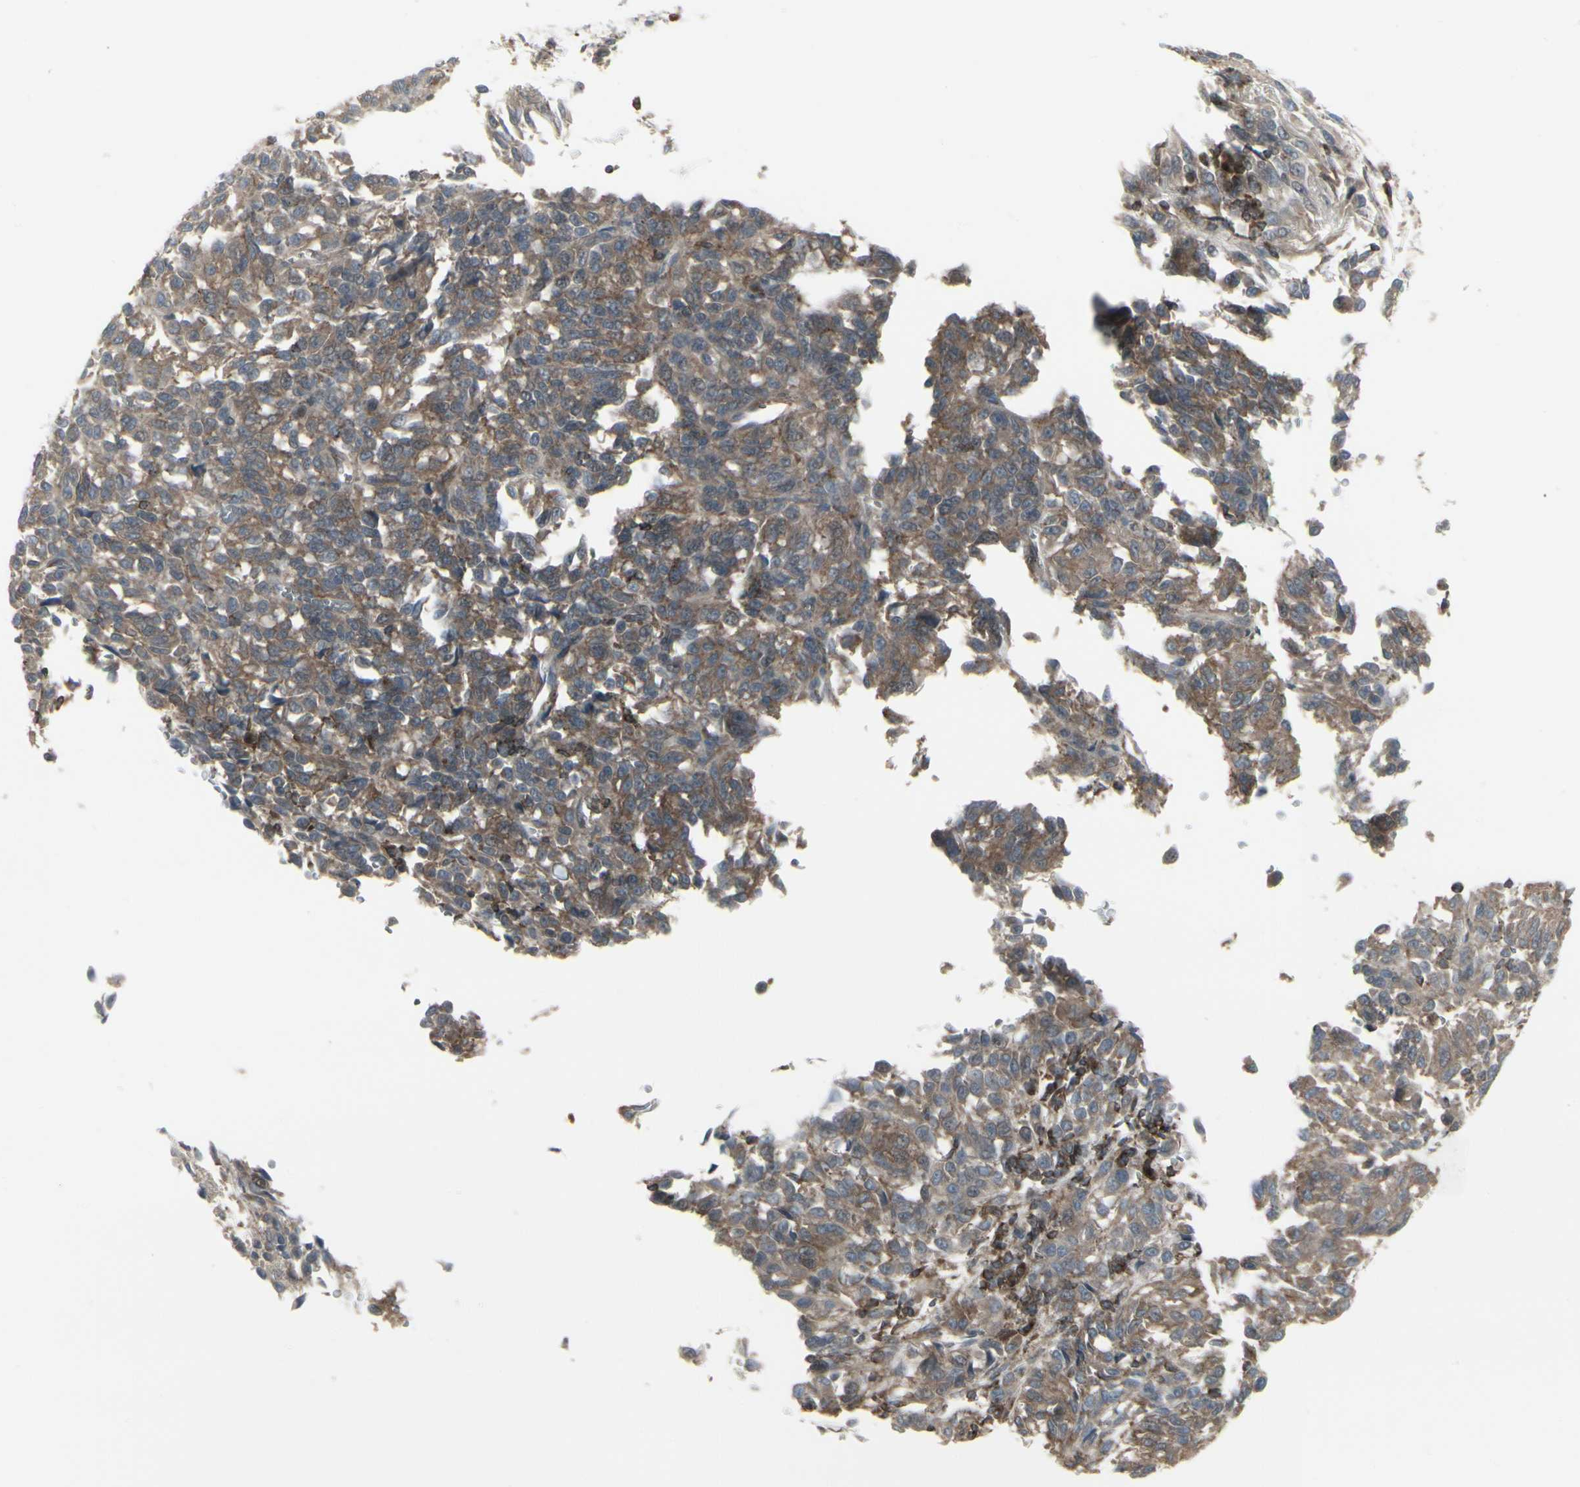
{"staining": {"intensity": "moderate", "quantity": ">75%", "location": "cytoplasmic/membranous"}, "tissue": "melanoma", "cell_type": "Tumor cells", "image_type": "cancer", "snomed": [{"axis": "morphology", "description": "Malignant melanoma, Metastatic site"}, {"axis": "topography", "description": "Lung"}], "caption": "High-power microscopy captured an immunohistochemistry photomicrograph of melanoma, revealing moderate cytoplasmic/membranous positivity in approximately >75% of tumor cells.", "gene": "EPS15", "patient": {"sex": "male", "age": 64}}